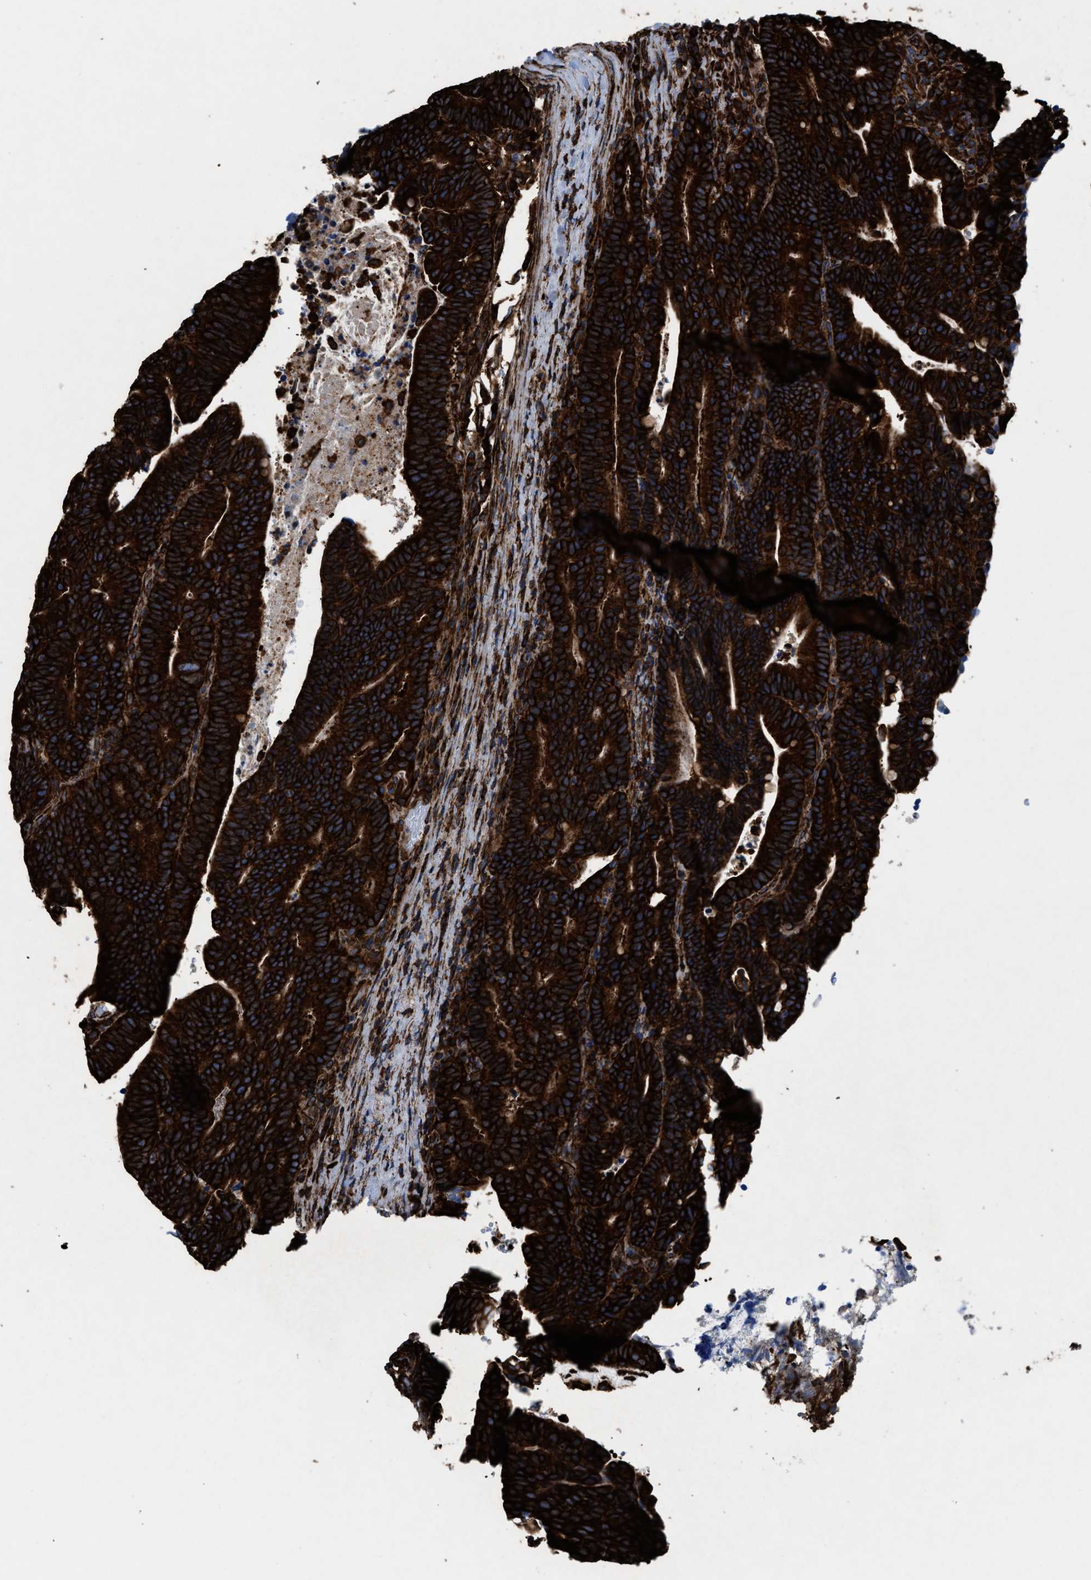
{"staining": {"intensity": "strong", "quantity": ">75%", "location": "cytoplasmic/membranous"}, "tissue": "colorectal cancer", "cell_type": "Tumor cells", "image_type": "cancer", "snomed": [{"axis": "morphology", "description": "Adenocarcinoma, NOS"}, {"axis": "topography", "description": "Colon"}], "caption": "Human colorectal adenocarcinoma stained with a protein marker displays strong staining in tumor cells.", "gene": "CAPRIN1", "patient": {"sex": "female", "age": 66}}